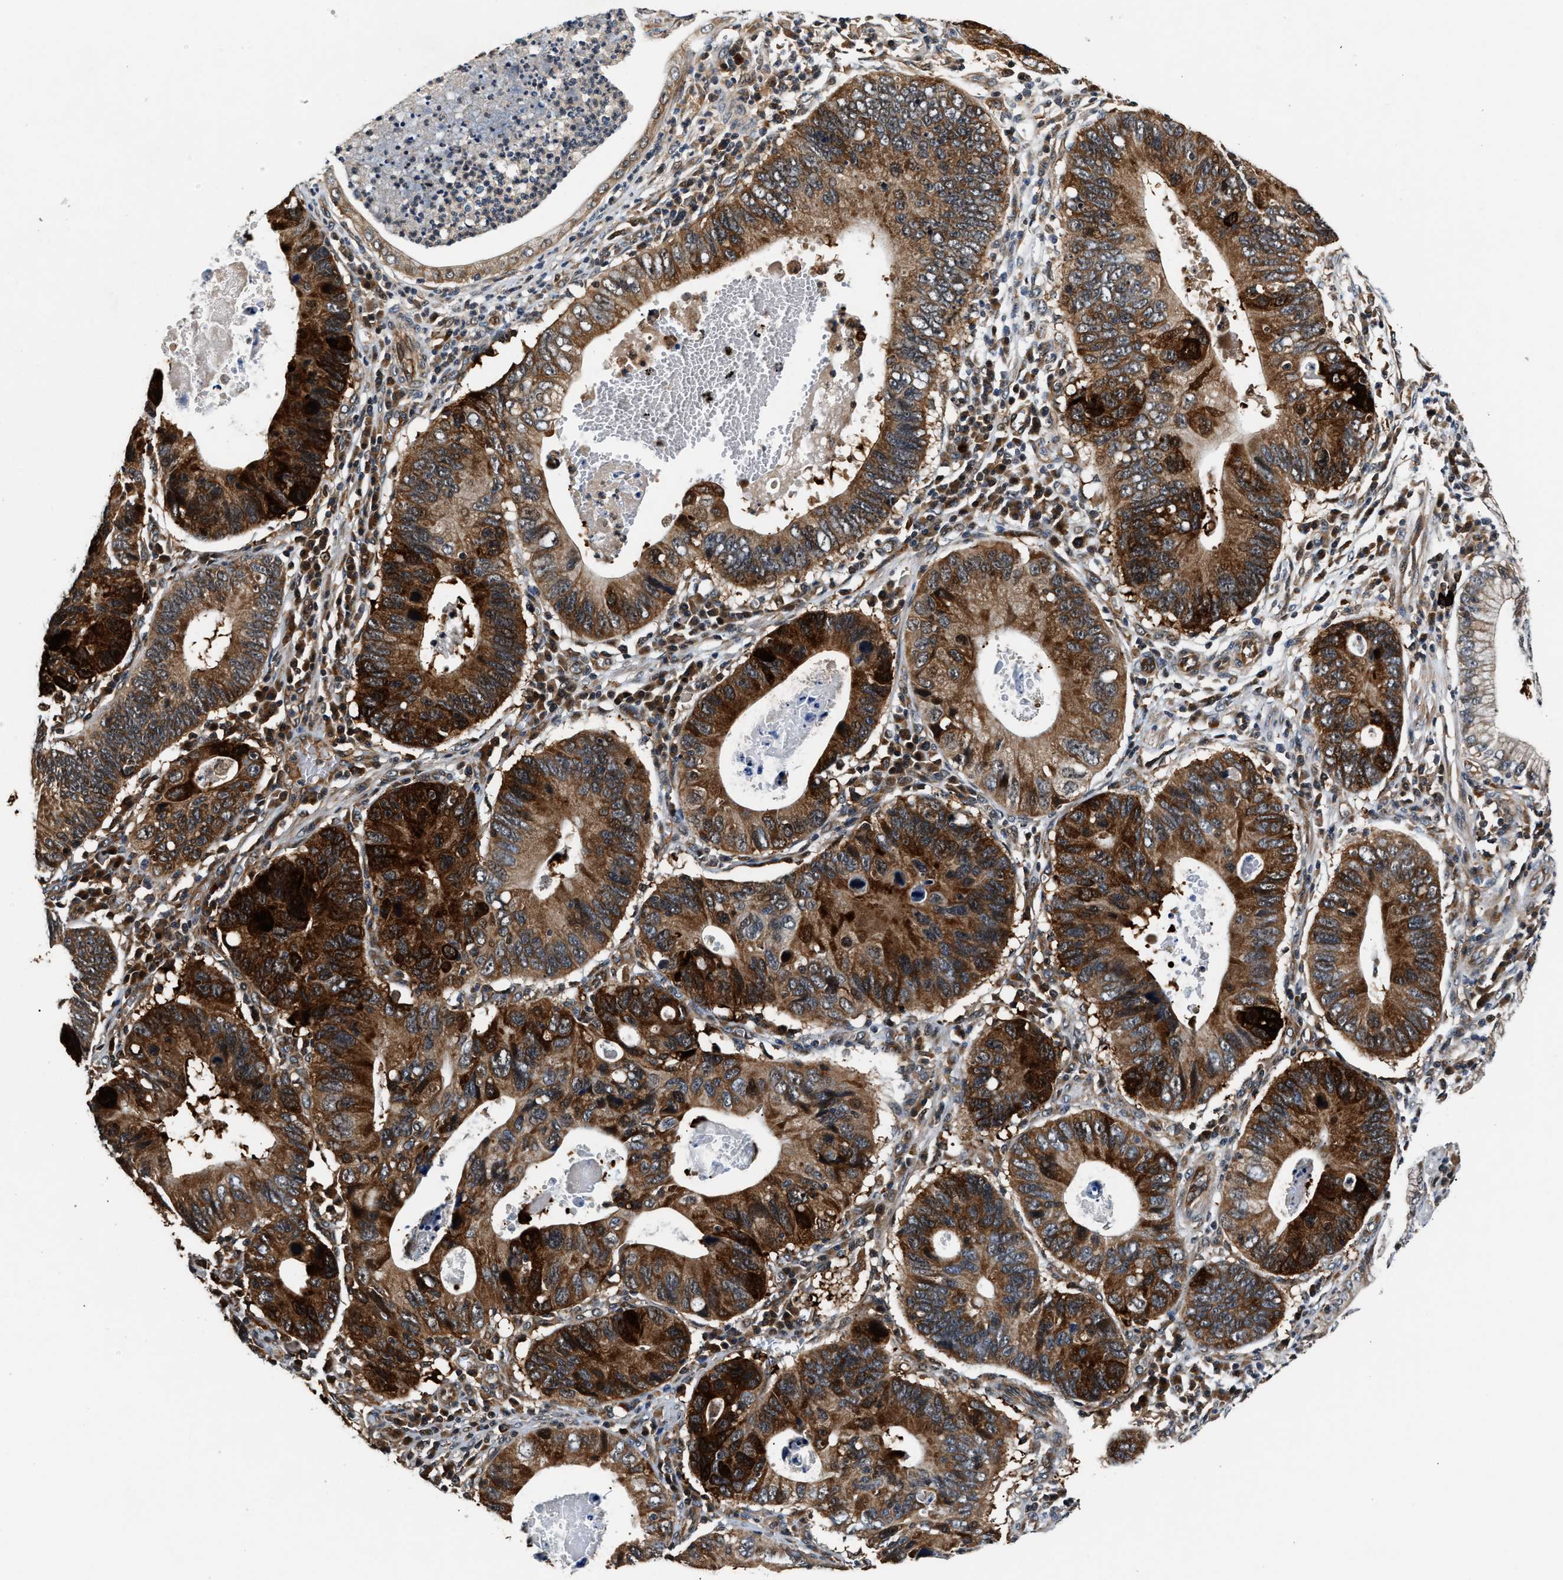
{"staining": {"intensity": "strong", "quantity": ">75%", "location": "cytoplasmic/membranous"}, "tissue": "stomach cancer", "cell_type": "Tumor cells", "image_type": "cancer", "snomed": [{"axis": "morphology", "description": "Adenocarcinoma, NOS"}, {"axis": "topography", "description": "Stomach"}], "caption": "Immunohistochemical staining of human stomach cancer reveals high levels of strong cytoplasmic/membranous protein expression in approximately >75% of tumor cells. The protein of interest is shown in brown color, while the nuclei are stained blue.", "gene": "TUT7", "patient": {"sex": "male", "age": 59}}